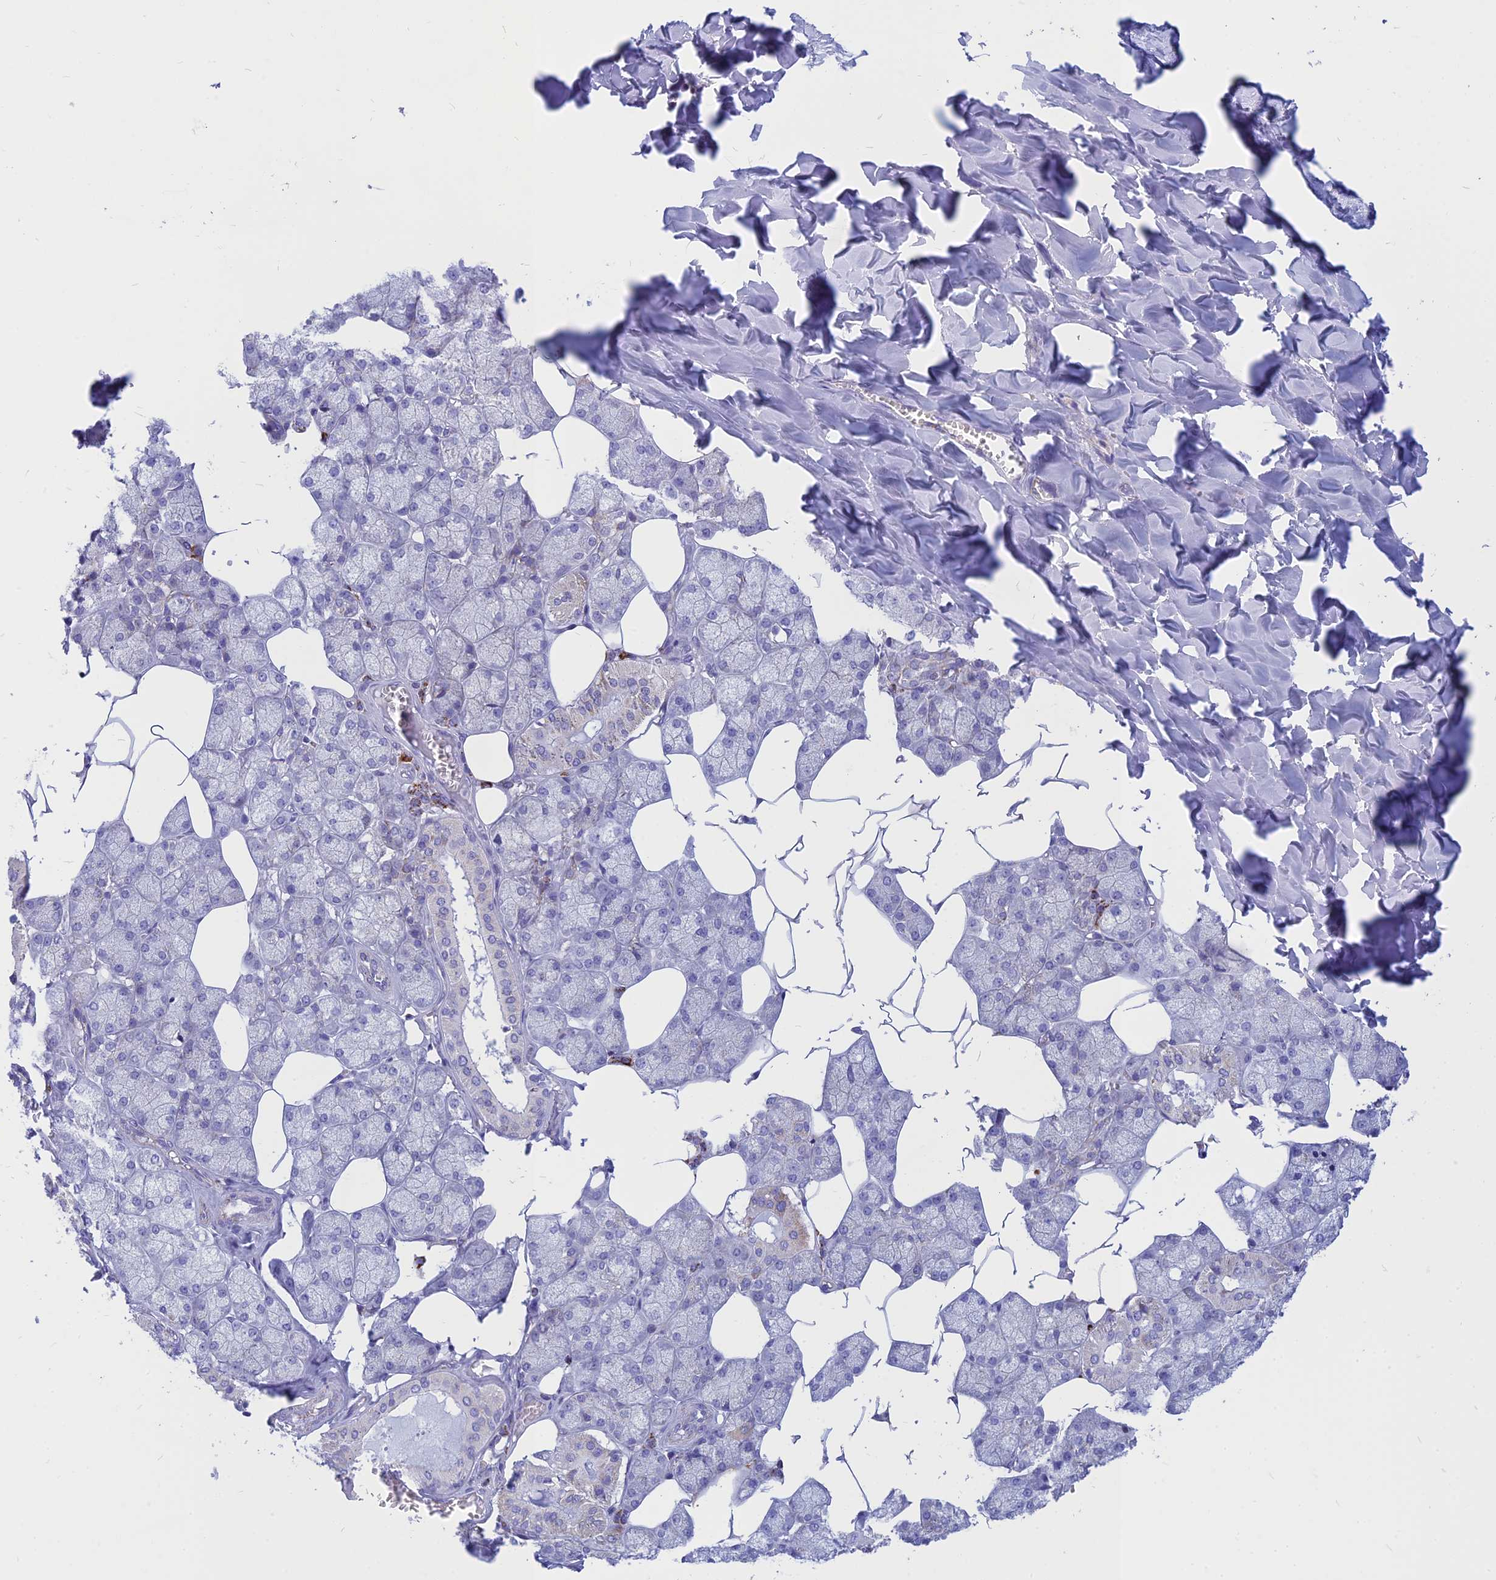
{"staining": {"intensity": "weak", "quantity": "<25%", "location": "cytoplasmic/membranous"}, "tissue": "salivary gland", "cell_type": "Glandular cells", "image_type": "normal", "snomed": [{"axis": "morphology", "description": "Normal tissue, NOS"}, {"axis": "topography", "description": "Salivary gland"}], "caption": "This is an immunohistochemistry (IHC) micrograph of unremarkable salivary gland. There is no positivity in glandular cells.", "gene": "PACC1", "patient": {"sex": "male", "age": 62}}